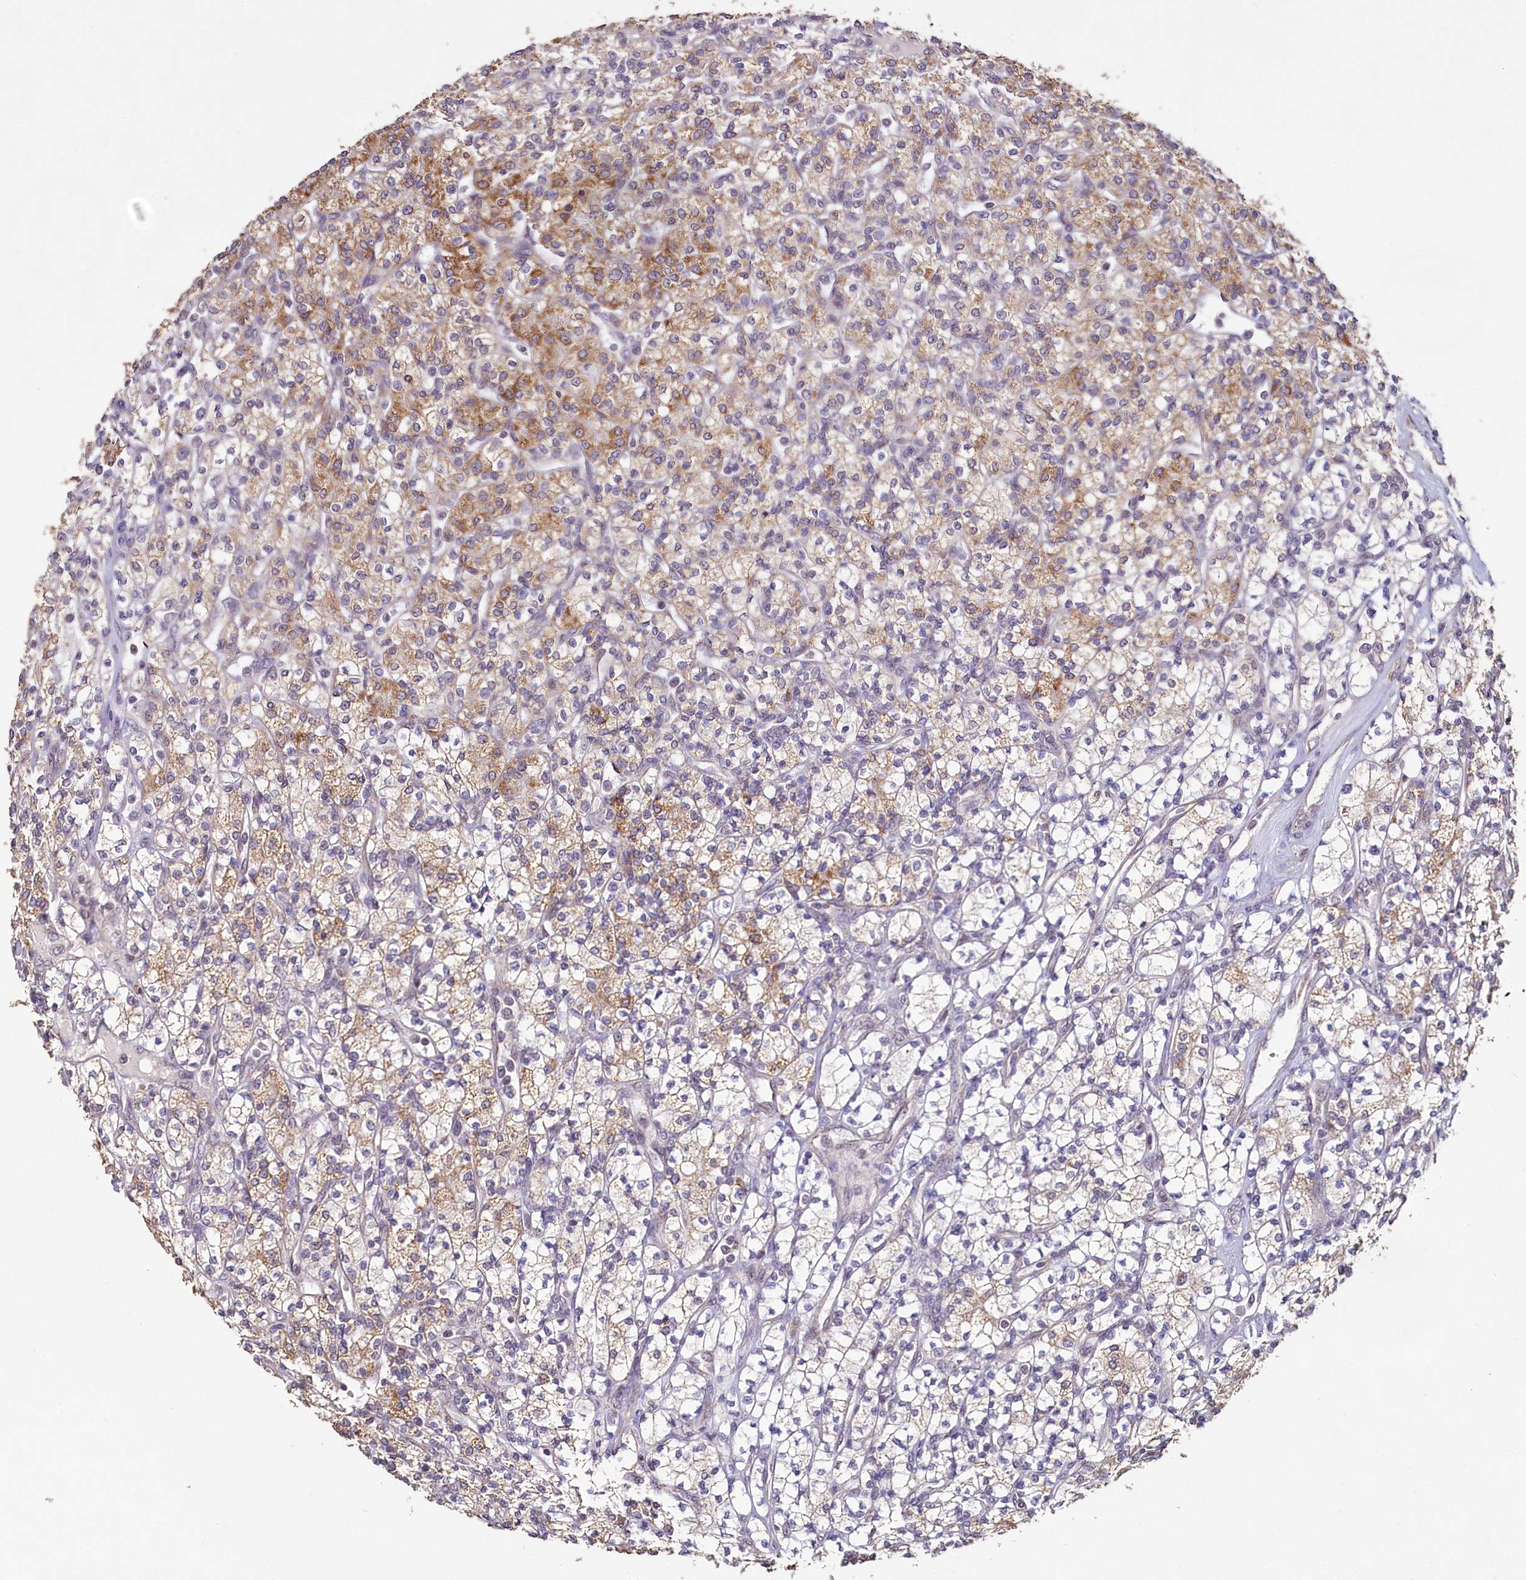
{"staining": {"intensity": "moderate", "quantity": "<25%", "location": "cytoplasmic/membranous"}, "tissue": "renal cancer", "cell_type": "Tumor cells", "image_type": "cancer", "snomed": [{"axis": "morphology", "description": "Adenocarcinoma, NOS"}, {"axis": "topography", "description": "Kidney"}], "caption": "A brown stain highlights moderate cytoplasmic/membranous staining of a protein in human renal cancer tumor cells. (Brightfield microscopy of DAB IHC at high magnification).", "gene": "PDE6D", "patient": {"sex": "male", "age": 77}}